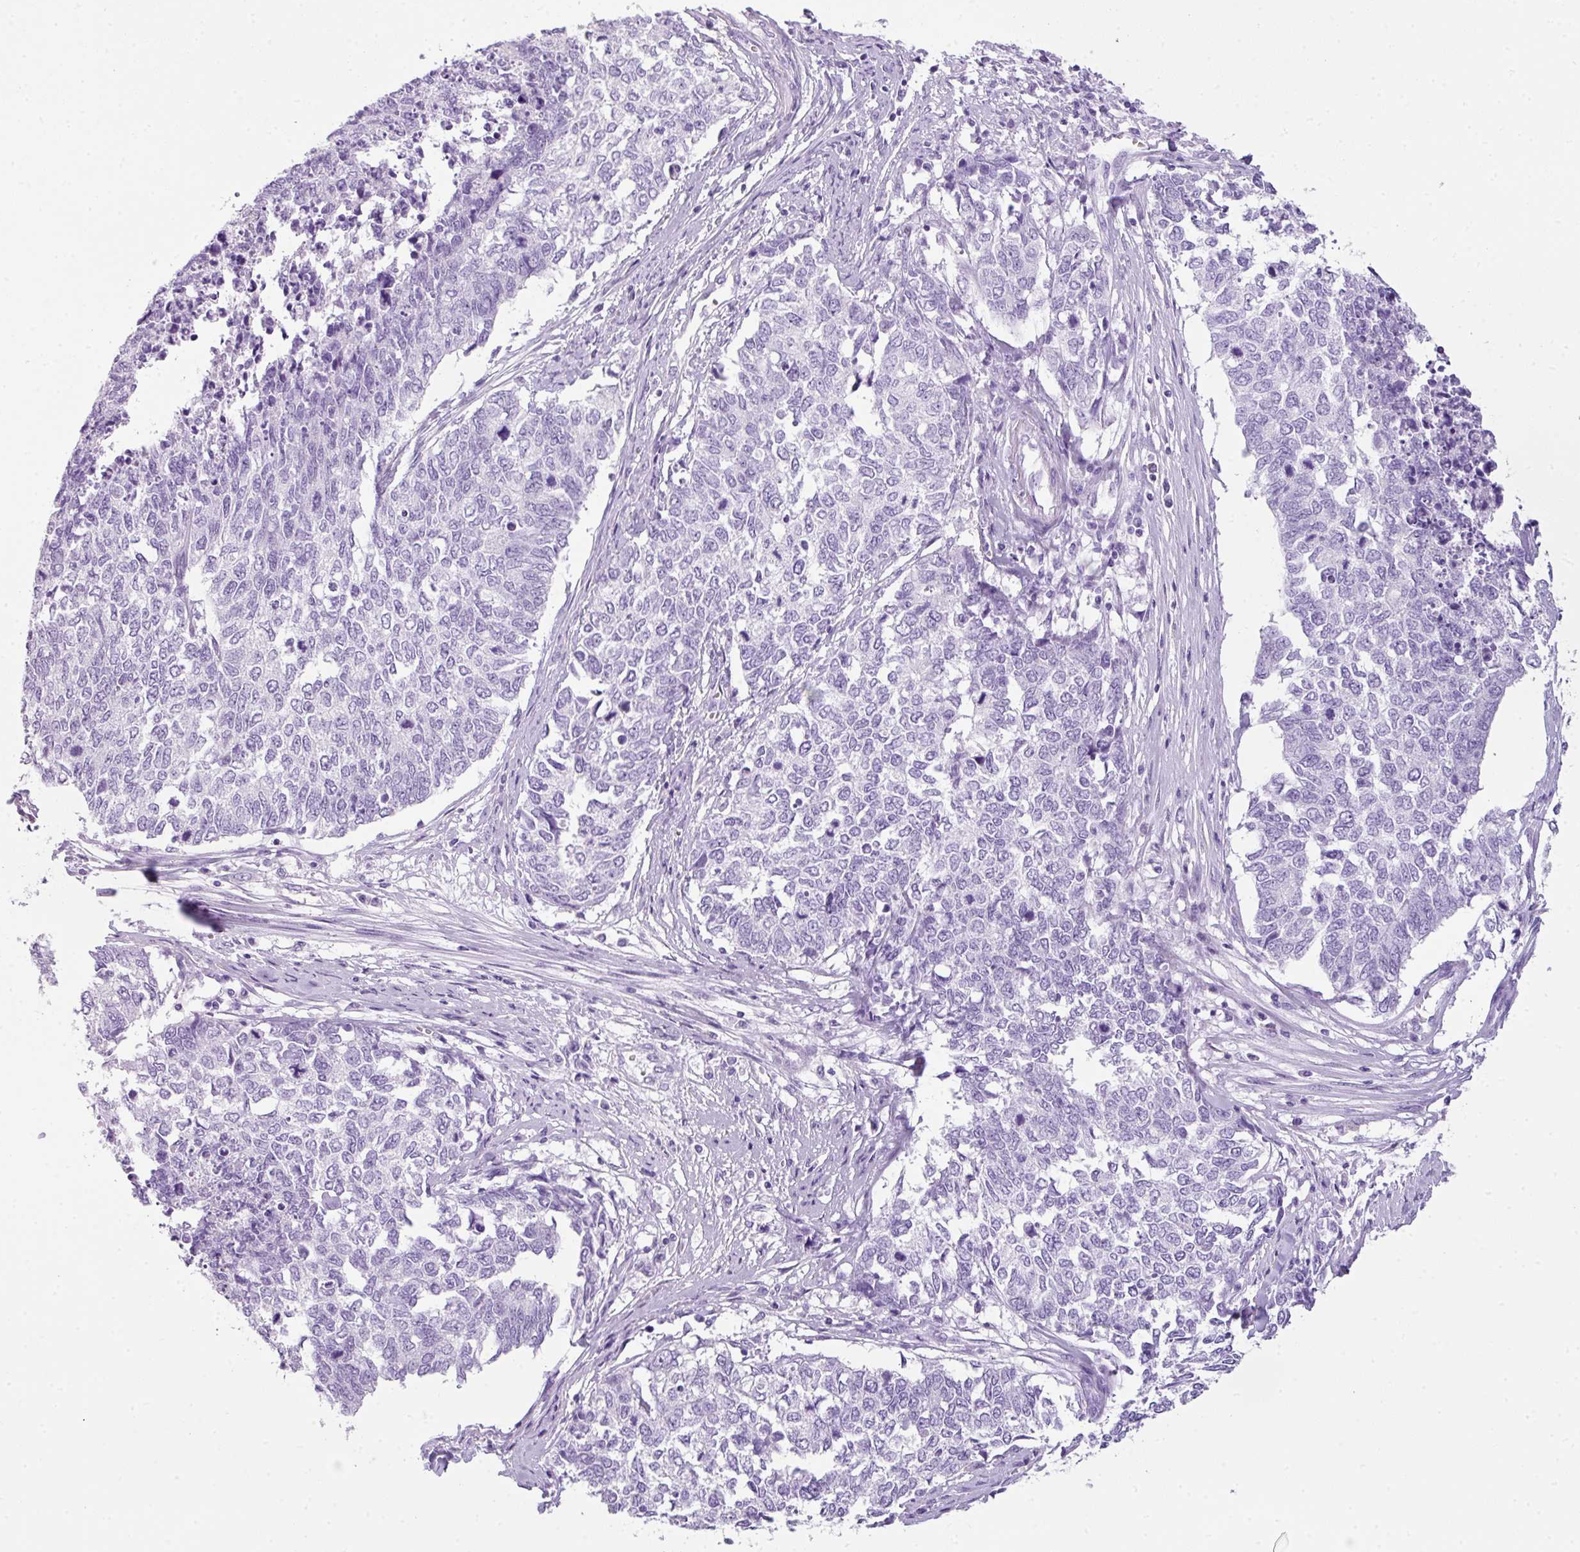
{"staining": {"intensity": "negative", "quantity": "none", "location": "none"}, "tissue": "cervical cancer", "cell_type": "Tumor cells", "image_type": "cancer", "snomed": [{"axis": "morphology", "description": "Squamous cell carcinoma, NOS"}, {"axis": "topography", "description": "Cervix"}], "caption": "The immunohistochemistry image has no significant positivity in tumor cells of cervical cancer (squamous cell carcinoma) tissue. (DAB (3,3'-diaminobenzidine) immunohistochemistry (IHC), high magnification).", "gene": "TNP1", "patient": {"sex": "female", "age": 63}}